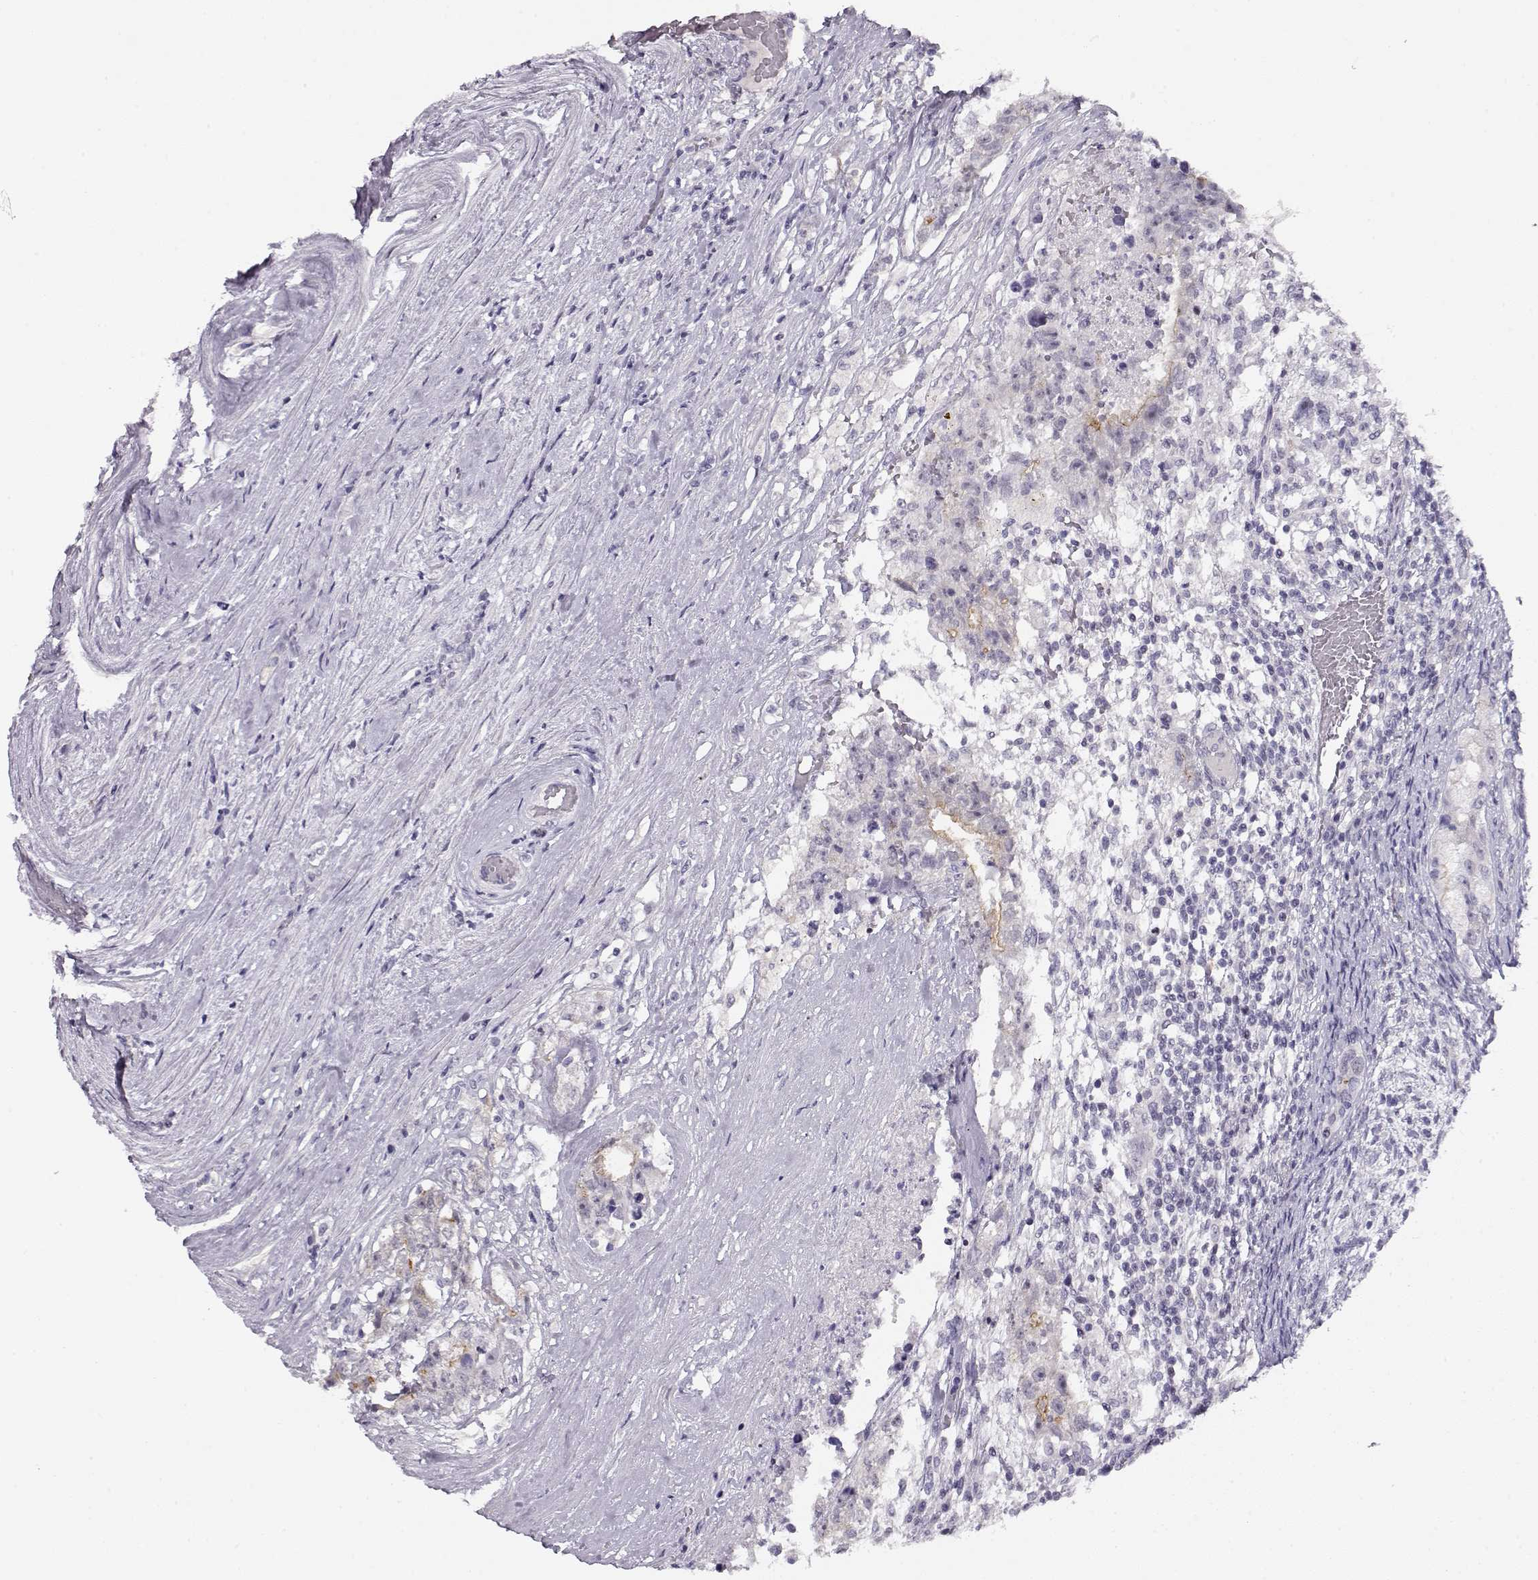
{"staining": {"intensity": "weak", "quantity": "<25%", "location": "cytoplasmic/membranous"}, "tissue": "testis cancer", "cell_type": "Tumor cells", "image_type": "cancer", "snomed": [{"axis": "morphology", "description": "Seminoma, NOS"}, {"axis": "morphology", "description": "Carcinoma, Embryonal, NOS"}, {"axis": "topography", "description": "Testis"}], "caption": "The image demonstrates no staining of tumor cells in testis cancer (seminoma). (Brightfield microscopy of DAB (3,3'-diaminobenzidine) IHC at high magnification).", "gene": "CRX", "patient": {"sex": "male", "age": 41}}